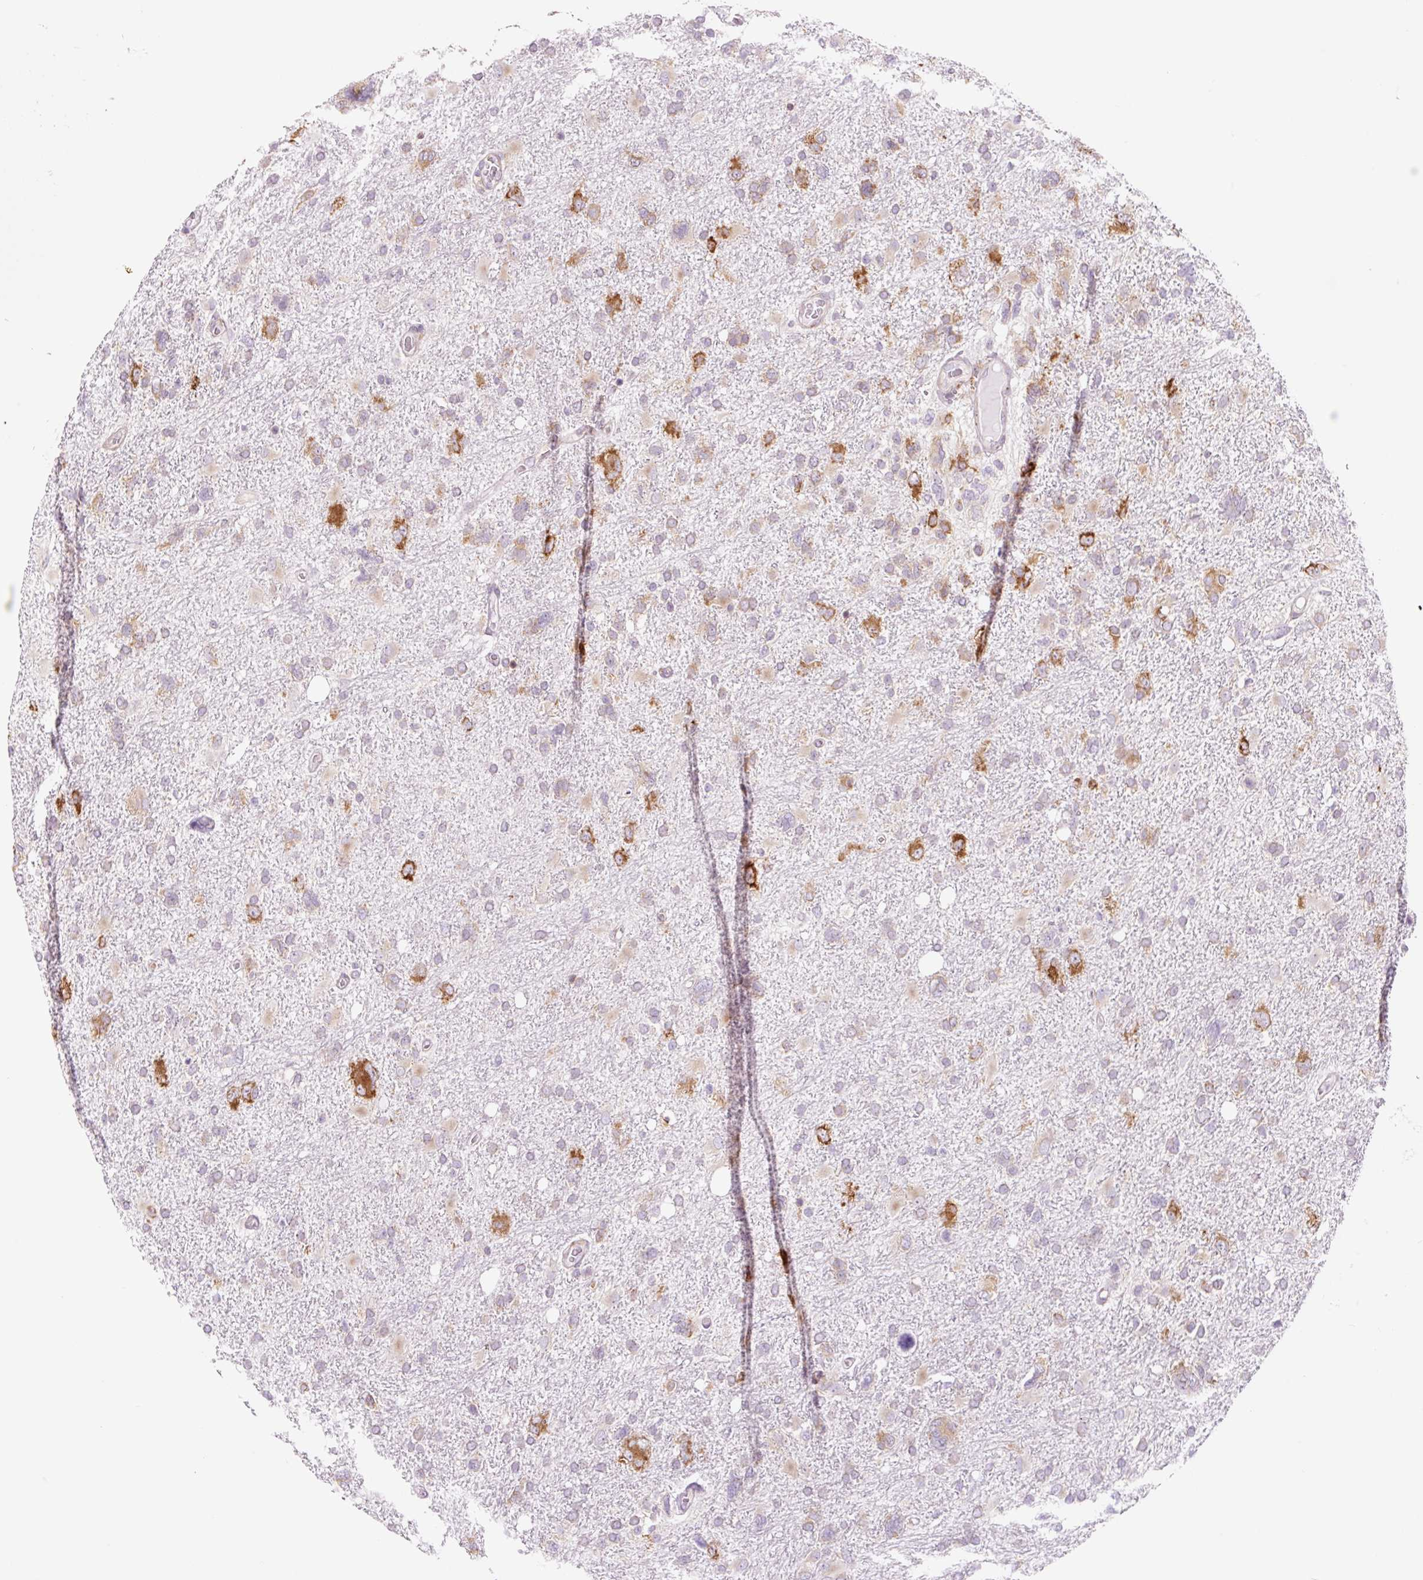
{"staining": {"intensity": "moderate", "quantity": "<25%", "location": "cytoplasmic/membranous"}, "tissue": "glioma", "cell_type": "Tumor cells", "image_type": "cancer", "snomed": [{"axis": "morphology", "description": "Glioma, malignant, High grade"}, {"axis": "topography", "description": "Brain"}], "caption": "The image reveals immunohistochemical staining of malignant glioma (high-grade). There is moderate cytoplasmic/membranous staining is identified in about <25% of tumor cells.", "gene": "RPL41", "patient": {"sex": "male", "age": 61}}